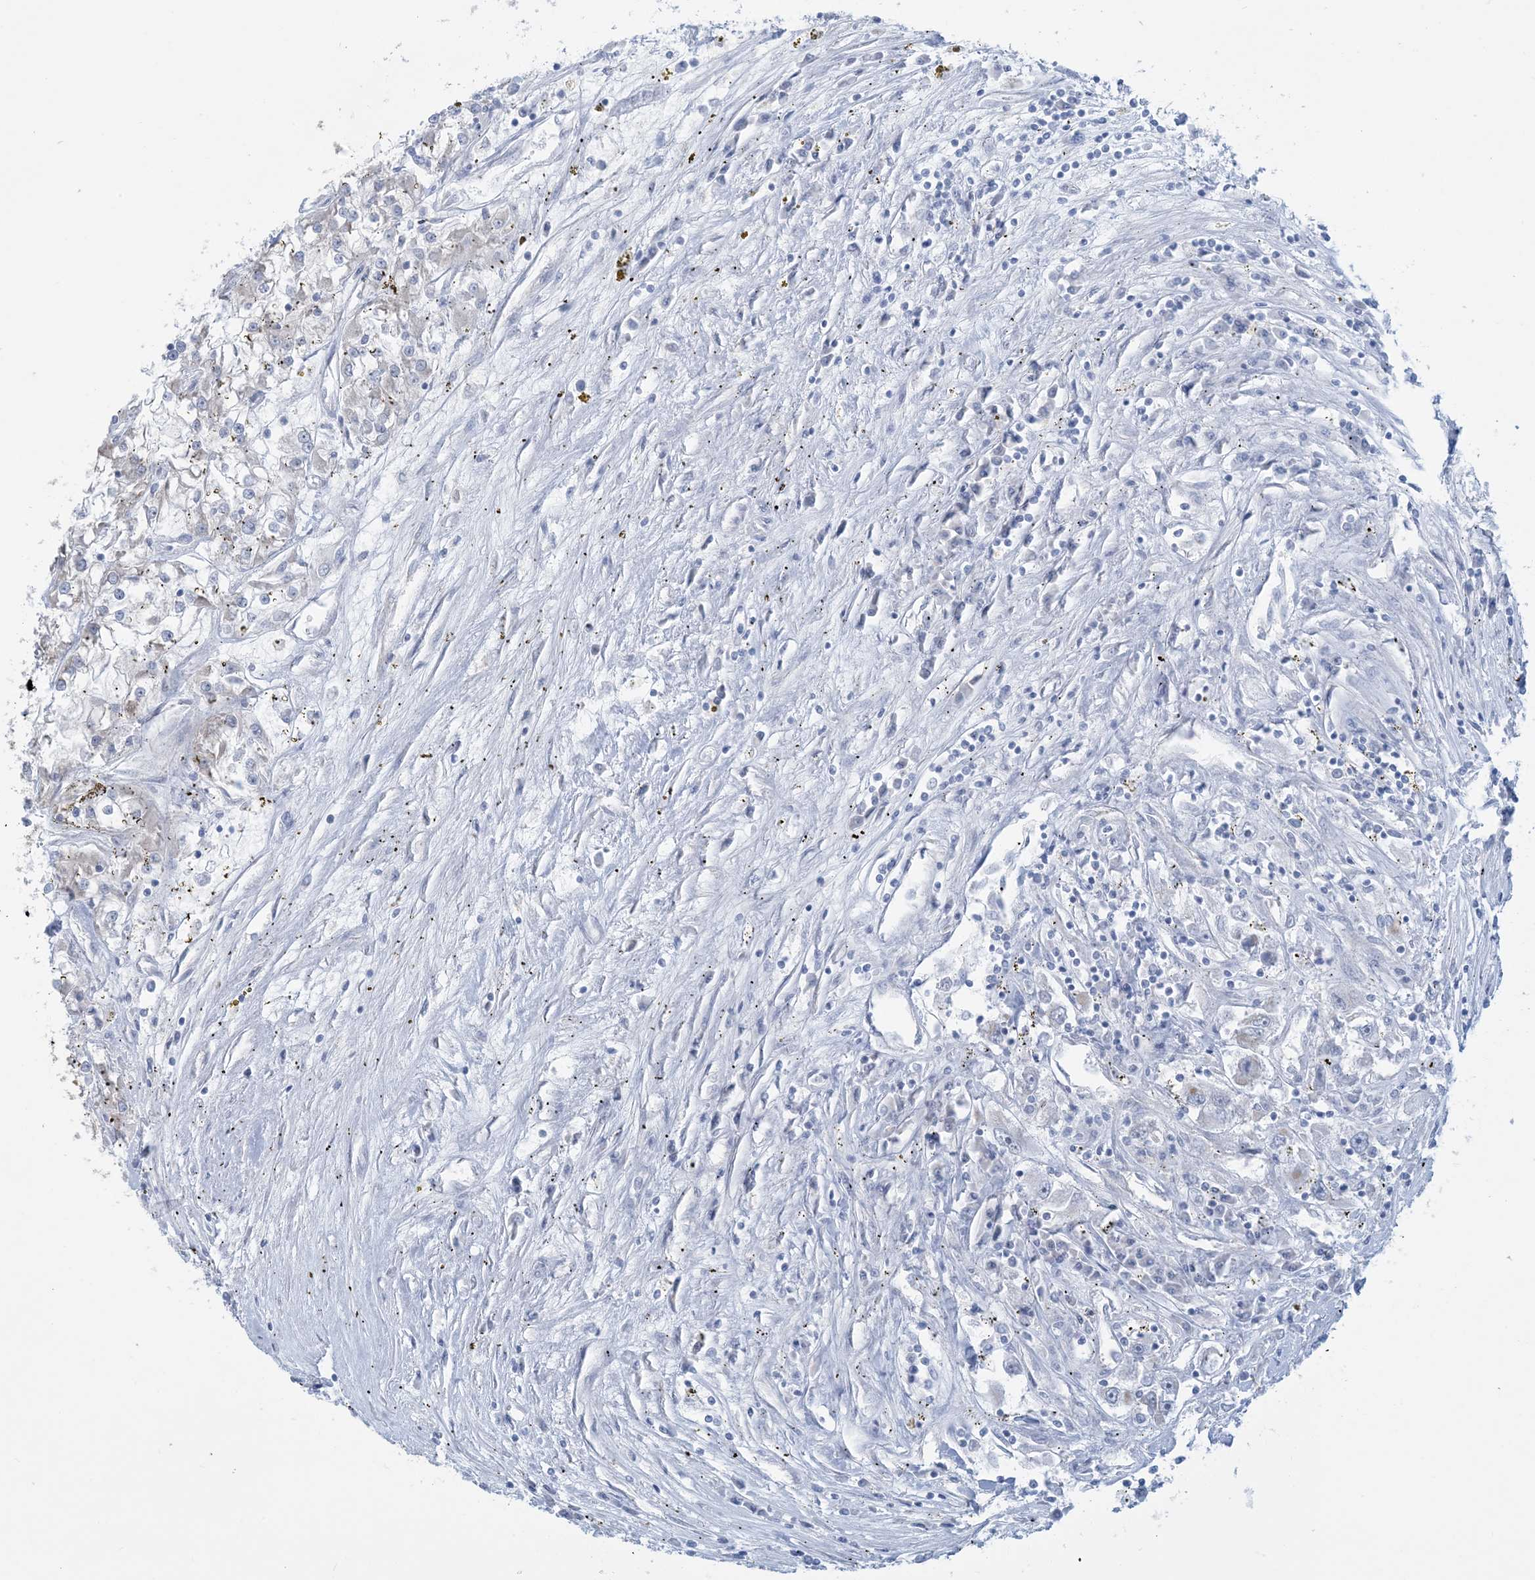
{"staining": {"intensity": "negative", "quantity": "none", "location": "none"}, "tissue": "renal cancer", "cell_type": "Tumor cells", "image_type": "cancer", "snomed": [{"axis": "morphology", "description": "Adenocarcinoma, NOS"}, {"axis": "topography", "description": "Kidney"}], "caption": "Protein analysis of adenocarcinoma (renal) displays no significant positivity in tumor cells.", "gene": "MRPS18A", "patient": {"sex": "female", "age": 52}}